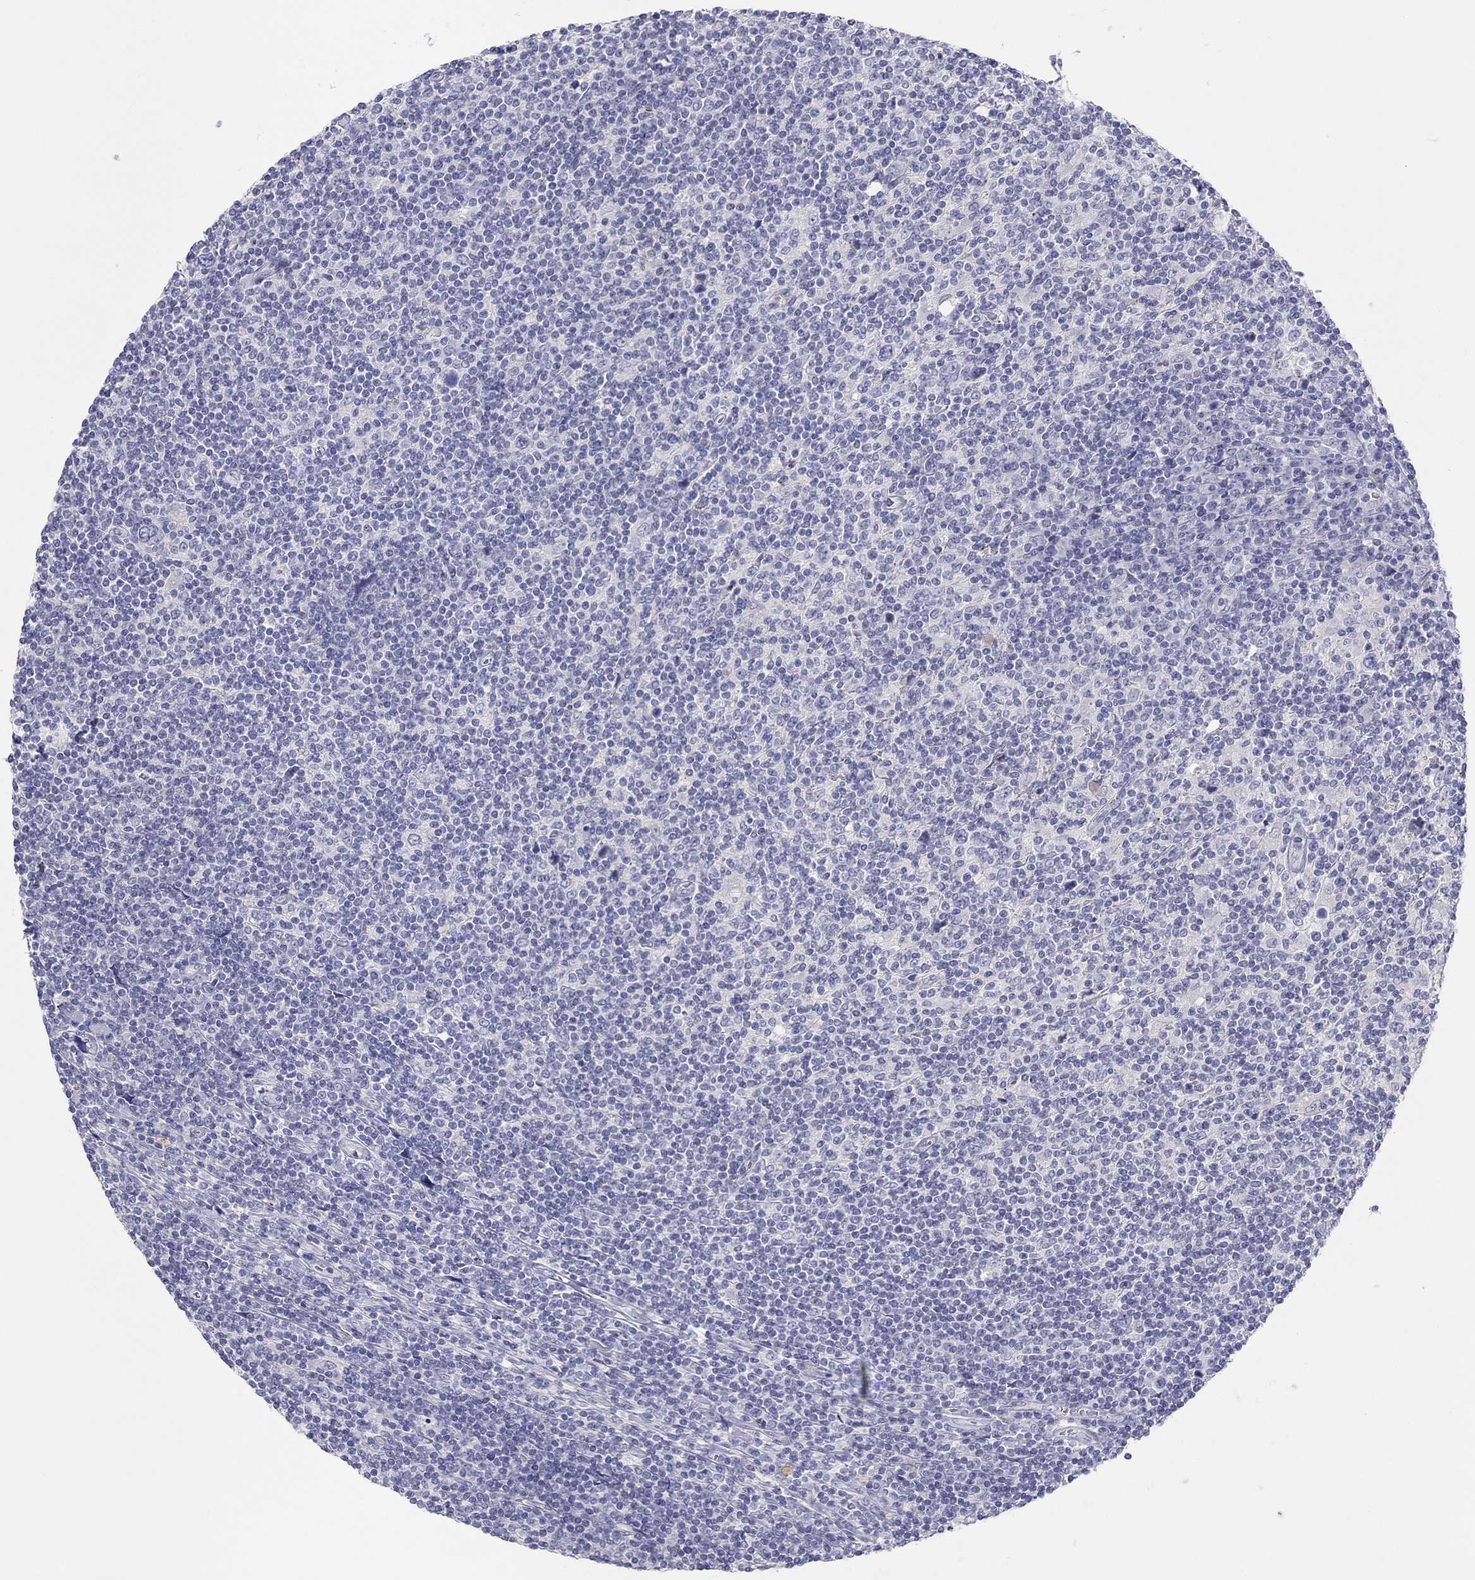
{"staining": {"intensity": "negative", "quantity": "none", "location": "none"}, "tissue": "lymphoma", "cell_type": "Tumor cells", "image_type": "cancer", "snomed": [{"axis": "morphology", "description": "Hodgkin's disease, NOS"}, {"axis": "topography", "description": "Lymph node"}], "caption": "This is a histopathology image of IHC staining of lymphoma, which shows no staining in tumor cells.", "gene": "ST7L", "patient": {"sex": "male", "age": 40}}